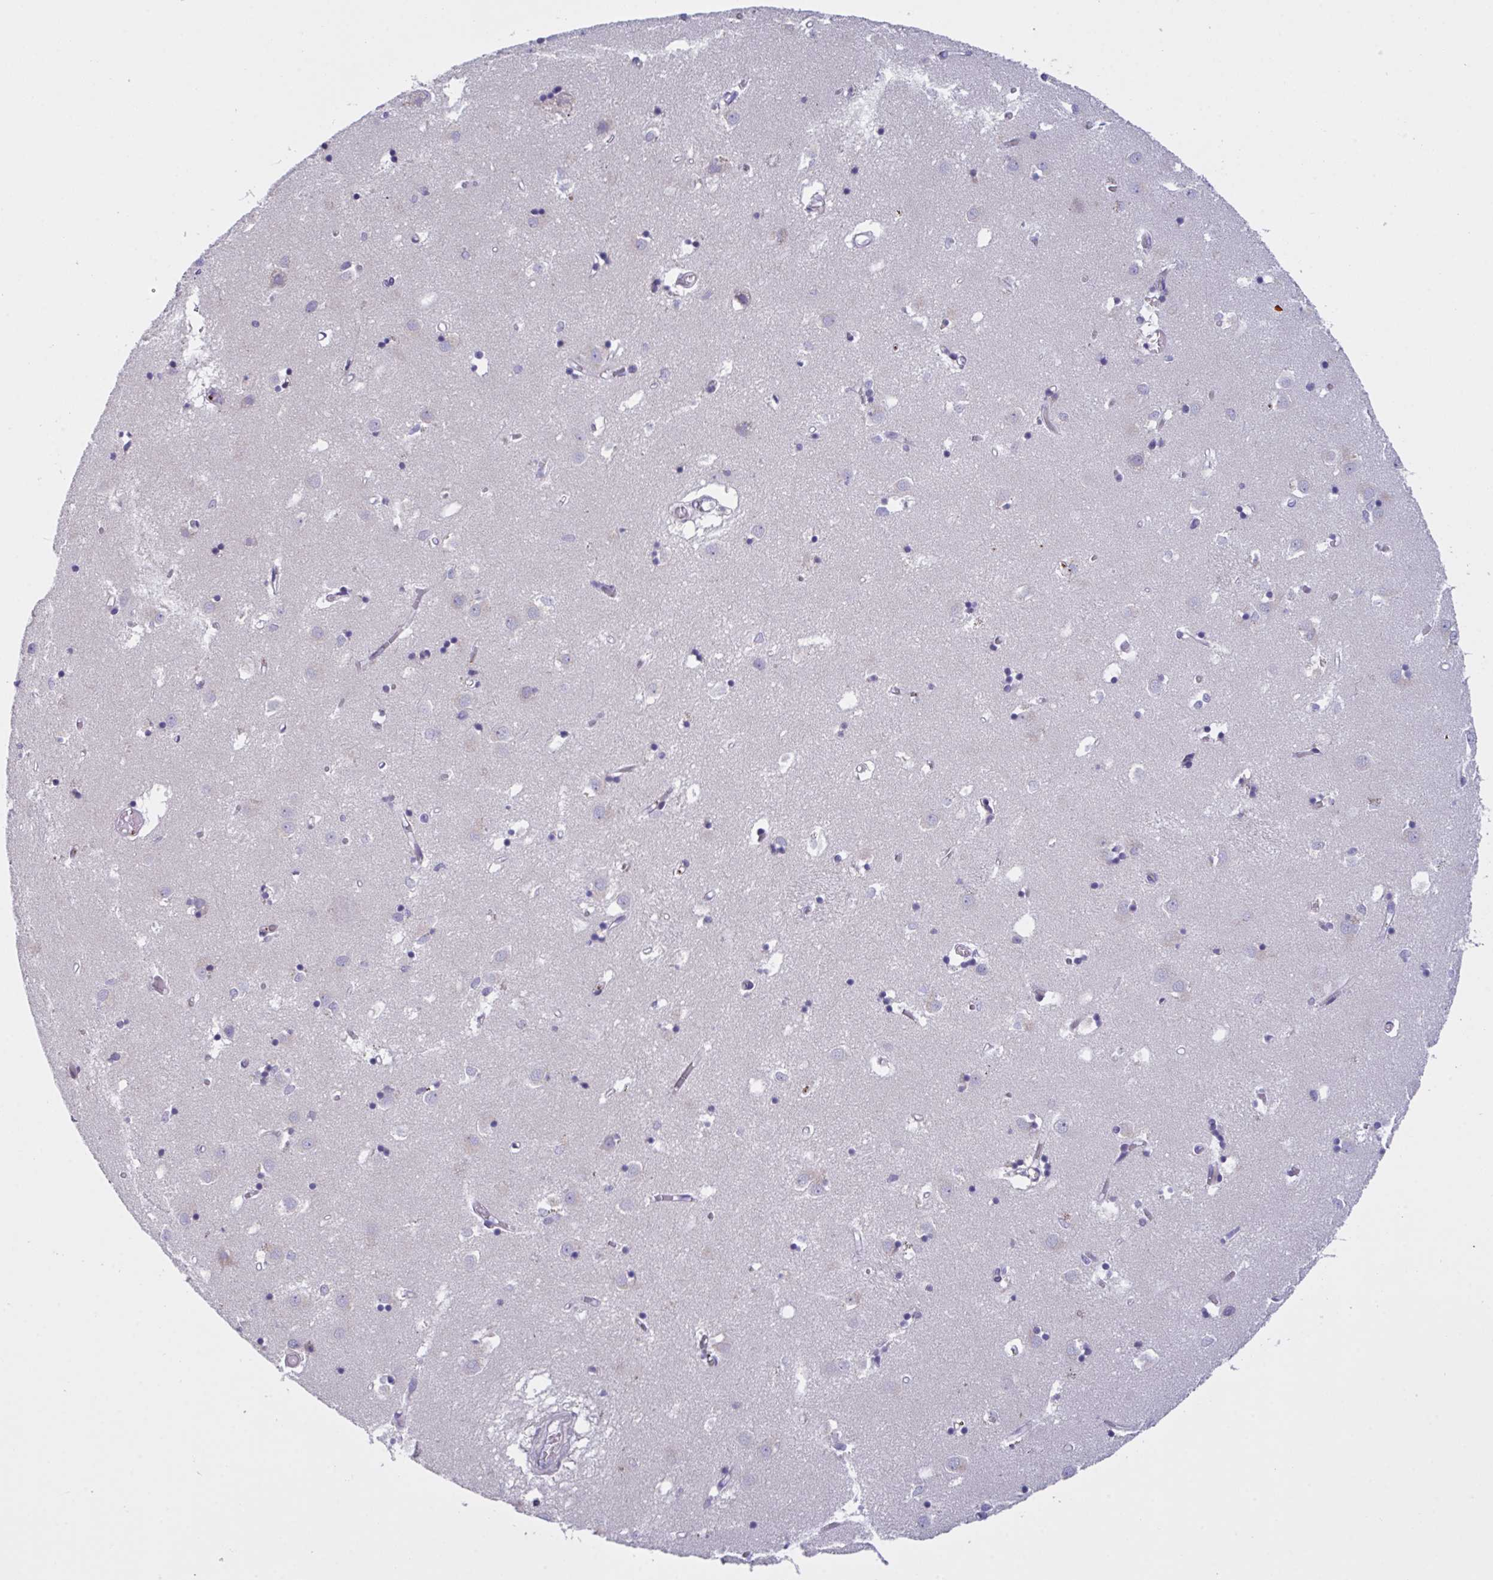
{"staining": {"intensity": "negative", "quantity": "none", "location": "none"}, "tissue": "caudate", "cell_type": "Glial cells", "image_type": "normal", "snomed": [{"axis": "morphology", "description": "Normal tissue, NOS"}, {"axis": "topography", "description": "Lateral ventricle wall"}], "caption": "High magnification brightfield microscopy of normal caudate stained with DAB (3,3'-diaminobenzidine) (brown) and counterstained with hematoxylin (blue): glial cells show no significant expression. (DAB (3,3'-diaminobenzidine) immunohistochemistry, high magnification).", "gene": "MRPS2", "patient": {"sex": "male", "age": 70}}